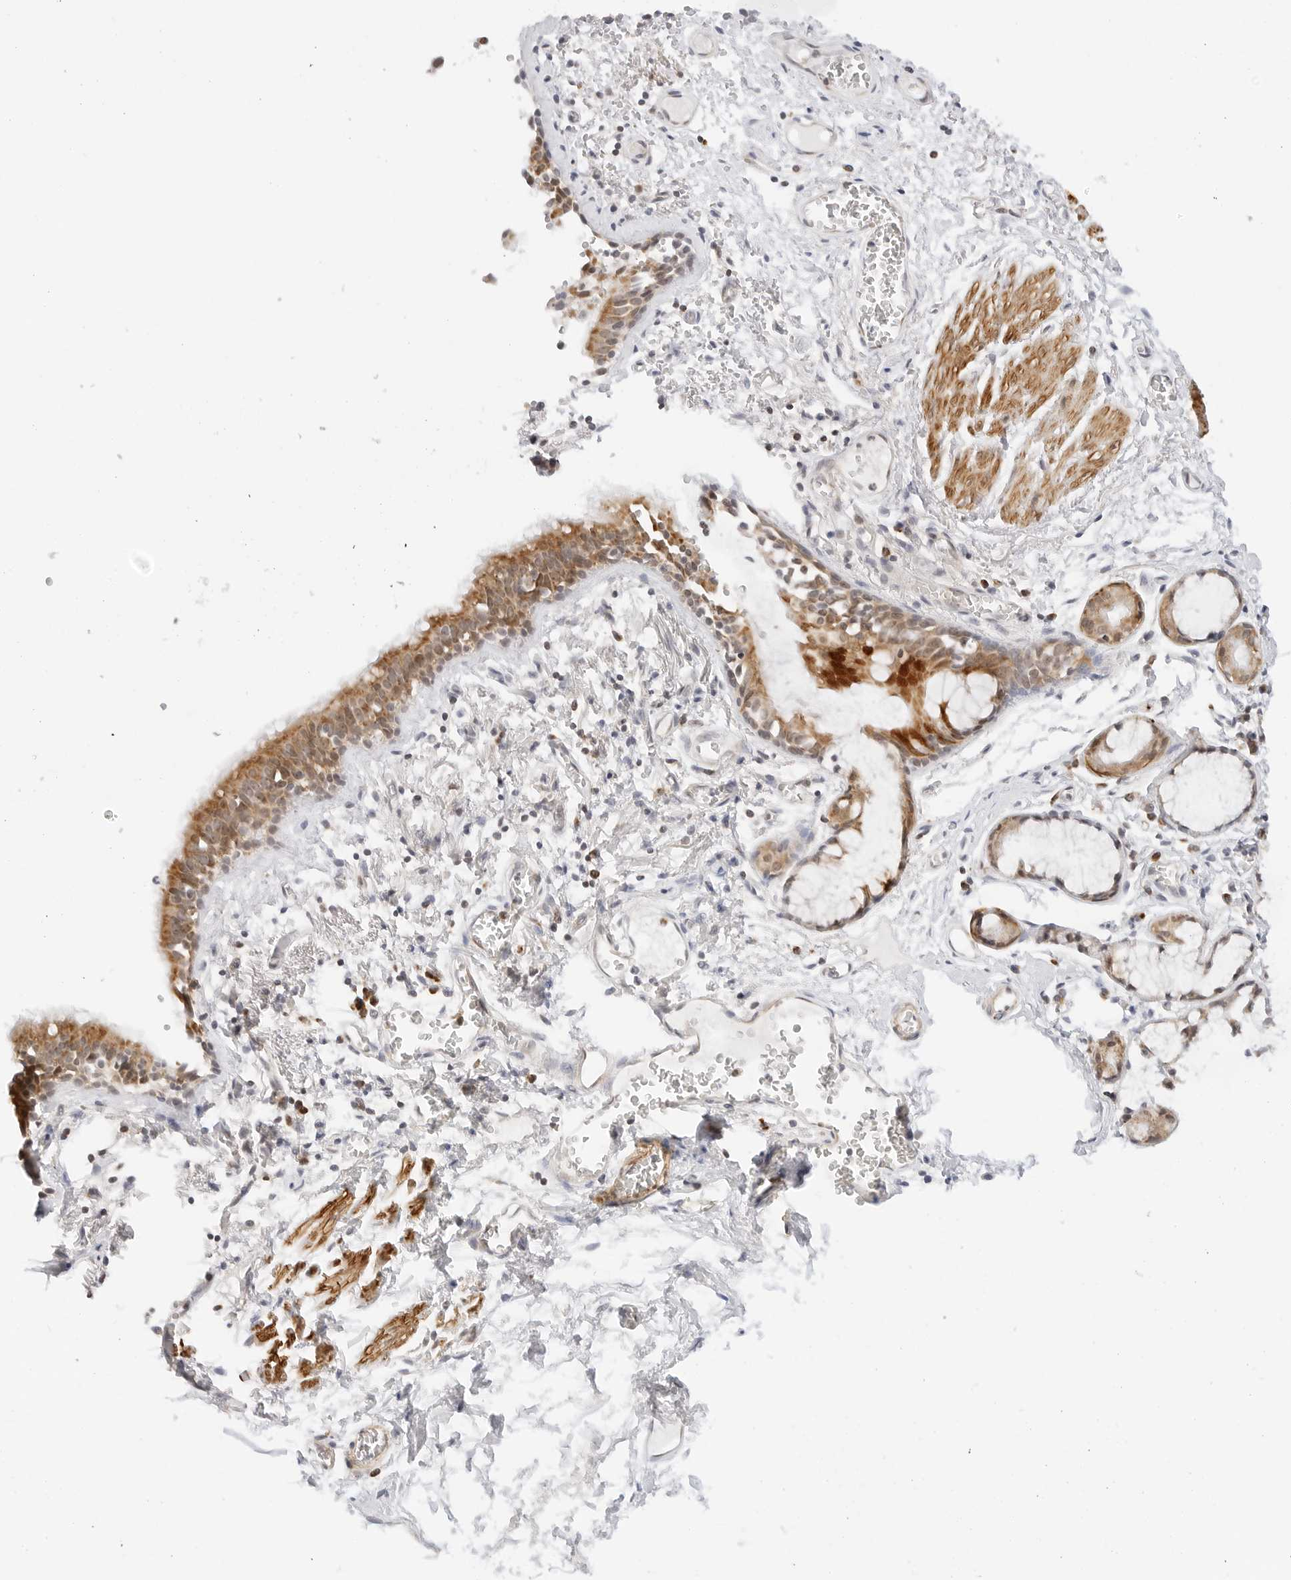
{"staining": {"intensity": "moderate", "quantity": ">75%", "location": "cytoplasmic/membranous,nuclear"}, "tissue": "bronchus", "cell_type": "Respiratory epithelial cells", "image_type": "normal", "snomed": [{"axis": "morphology", "description": "Normal tissue, NOS"}, {"axis": "topography", "description": "Bronchus"}, {"axis": "topography", "description": "Lung"}], "caption": "Human bronchus stained for a protein (brown) exhibits moderate cytoplasmic/membranous,nuclear positive positivity in about >75% of respiratory epithelial cells.", "gene": "GORAB", "patient": {"sex": "male", "age": 56}}